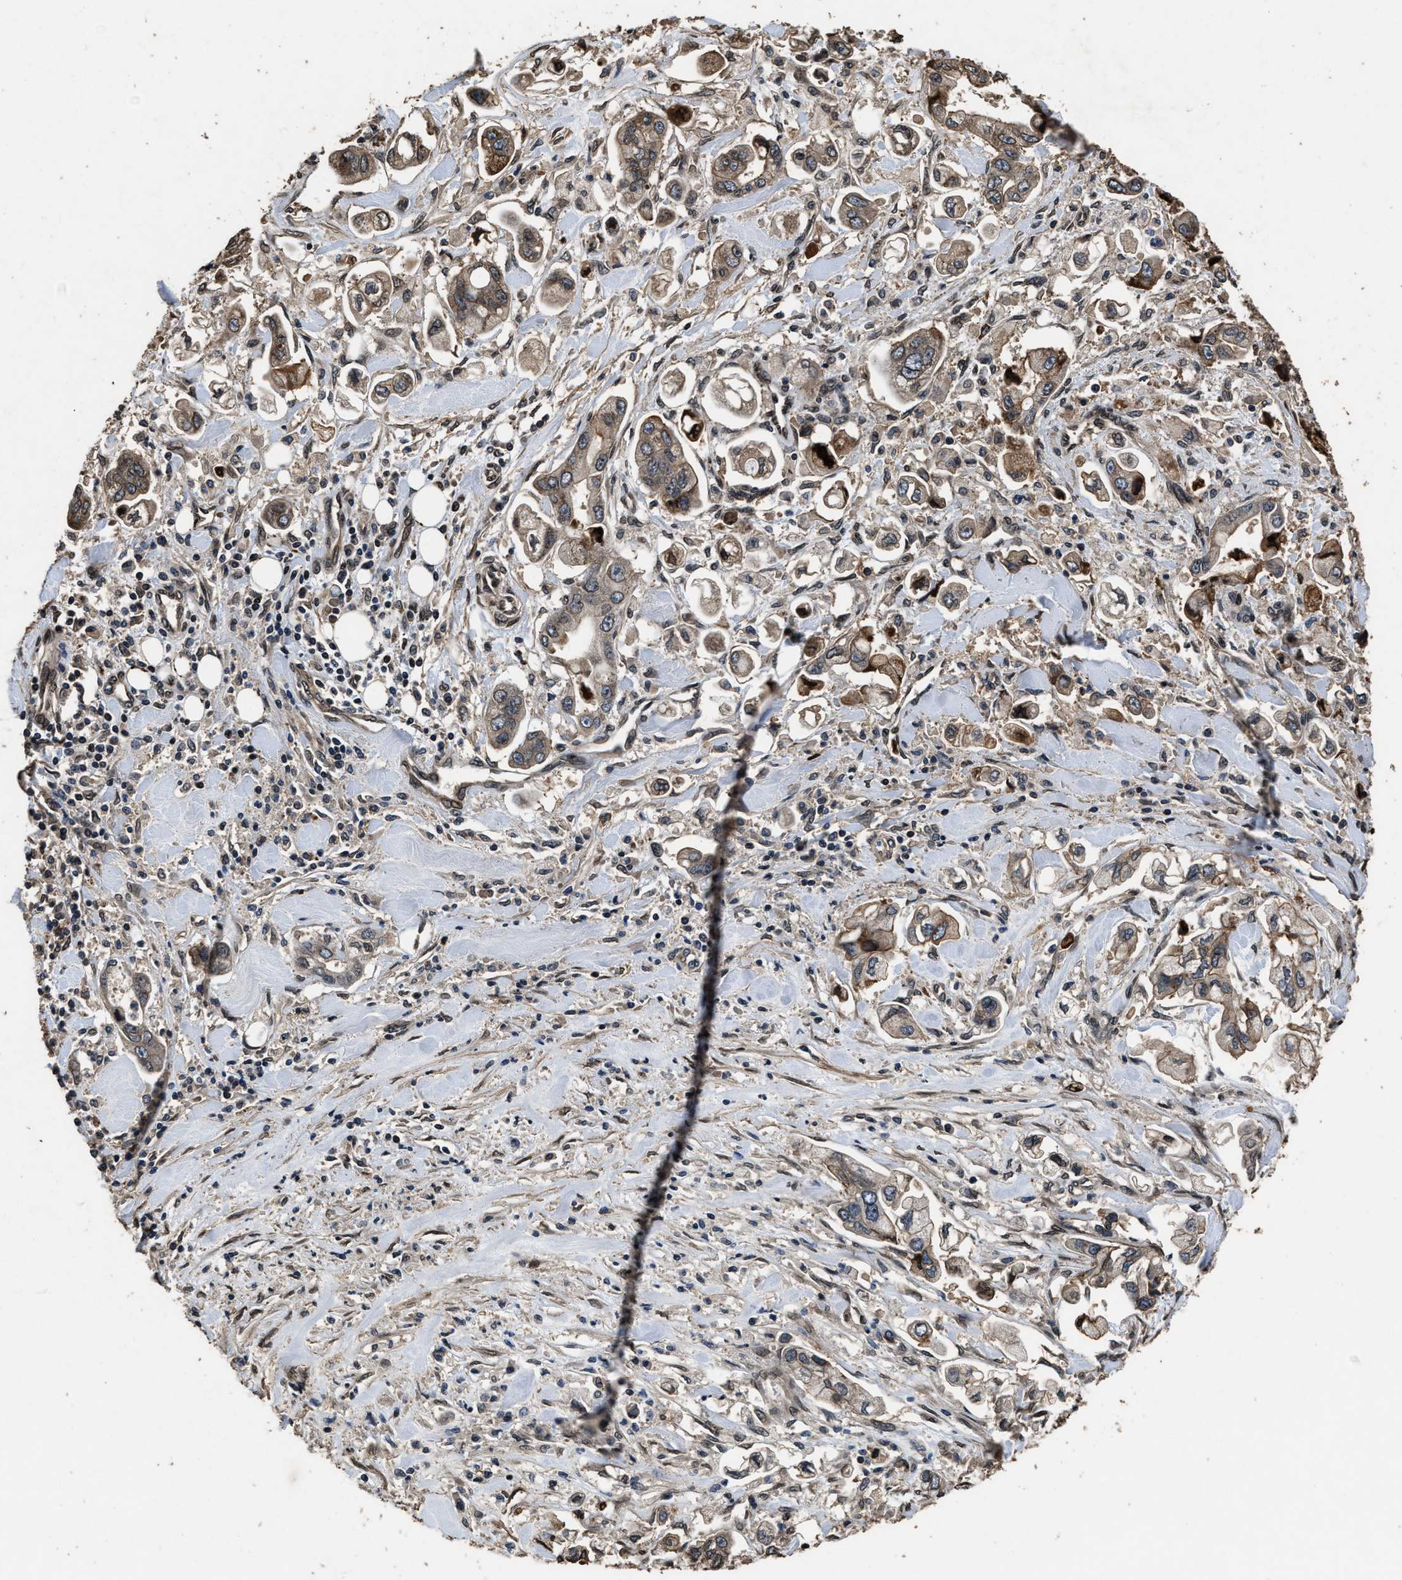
{"staining": {"intensity": "weak", "quantity": ">75%", "location": "cytoplasmic/membranous"}, "tissue": "stomach cancer", "cell_type": "Tumor cells", "image_type": "cancer", "snomed": [{"axis": "morphology", "description": "Normal tissue, NOS"}, {"axis": "morphology", "description": "Adenocarcinoma, NOS"}, {"axis": "topography", "description": "Stomach"}], "caption": "A high-resolution histopathology image shows immunohistochemistry staining of stomach adenocarcinoma, which shows weak cytoplasmic/membranous expression in about >75% of tumor cells.", "gene": "ACCS", "patient": {"sex": "male", "age": 62}}